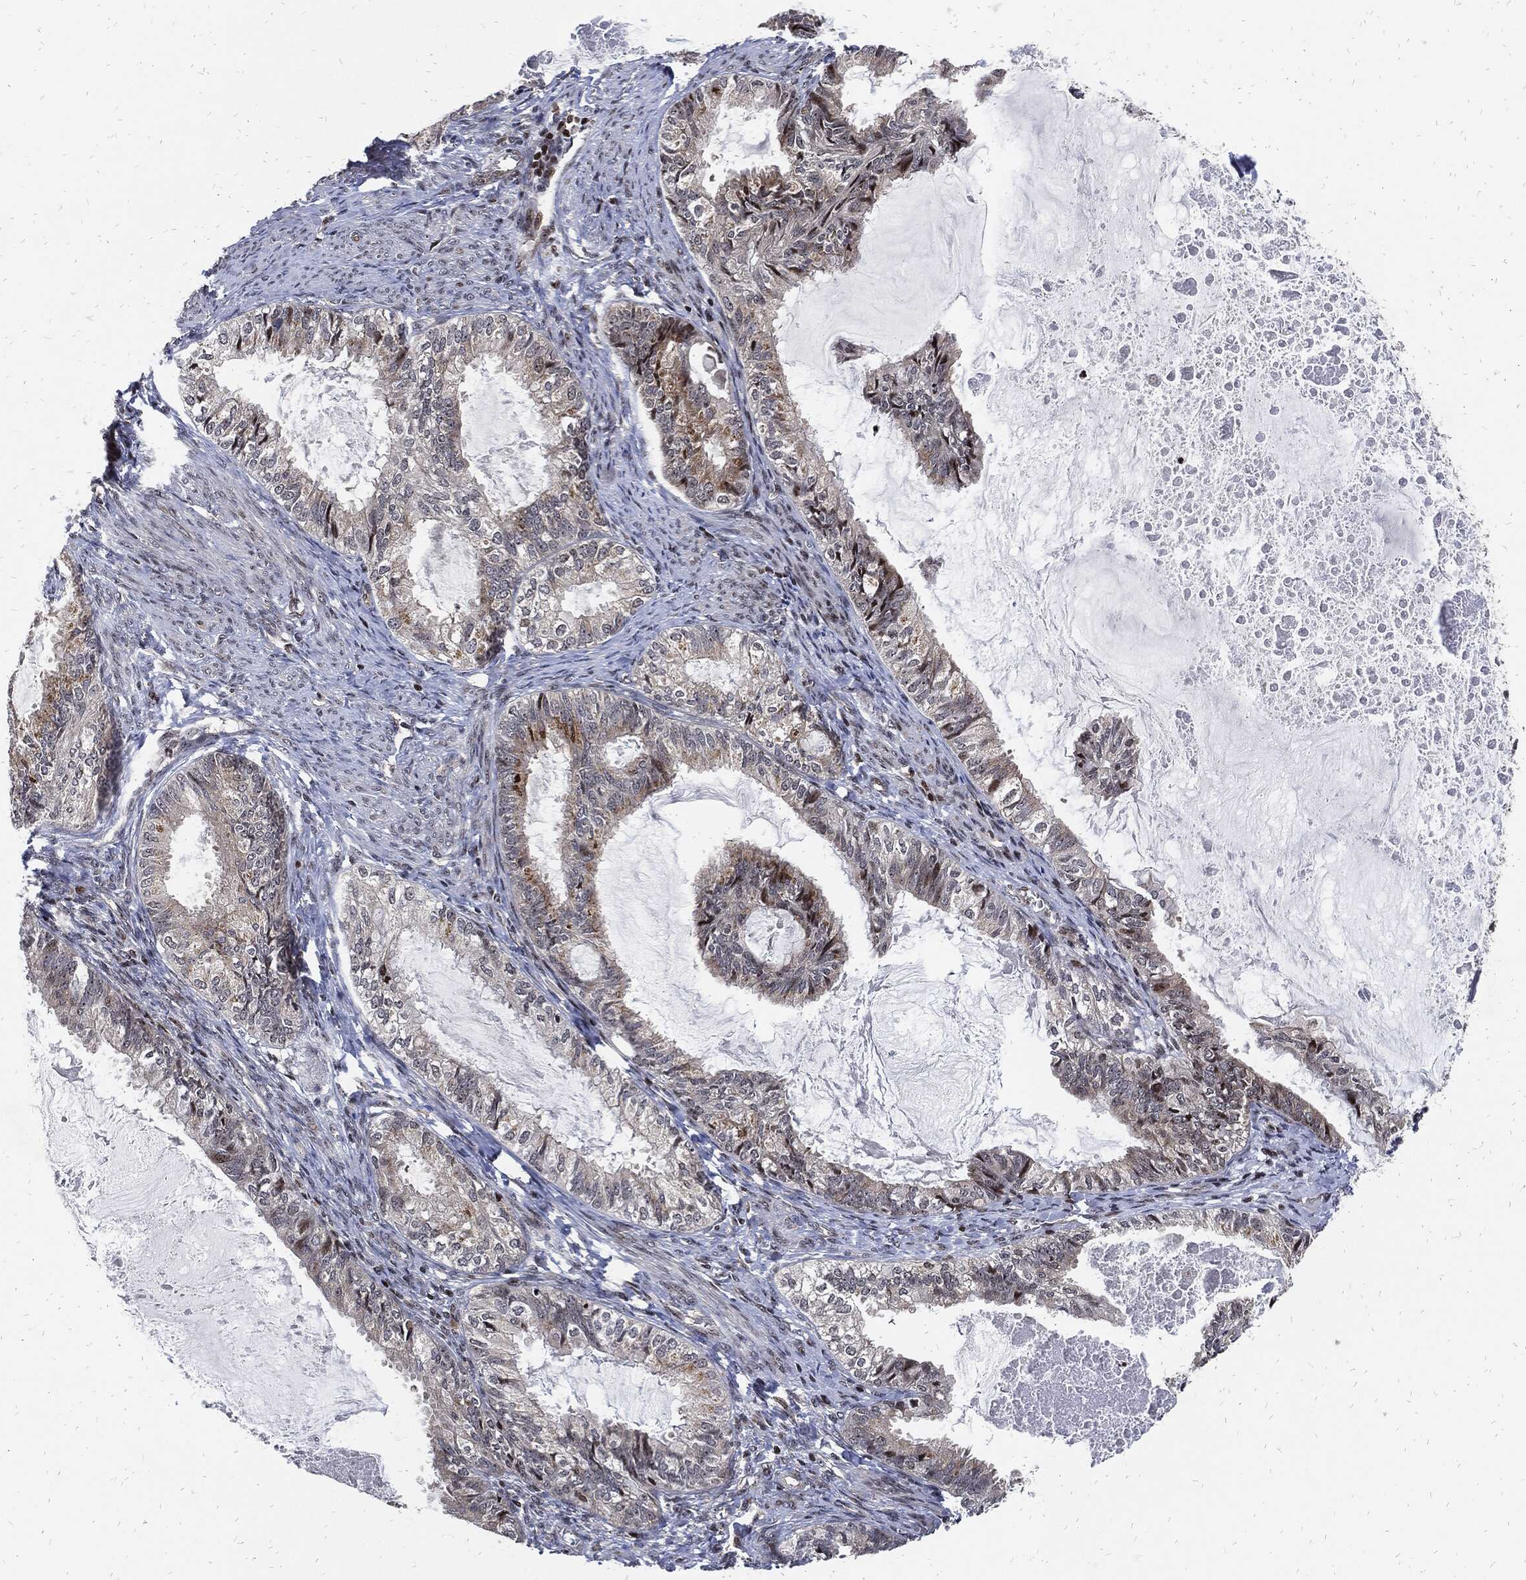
{"staining": {"intensity": "moderate", "quantity": "25%-75%", "location": "cytoplasmic/membranous"}, "tissue": "endometrial cancer", "cell_type": "Tumor cells", "image_type": "cancer", "snomed": [{"axis": "morphology", "description": "Adenocarcinoma, NOS"}, {"axis": "topography", "description": "Endometrium"}], "caption": "A high-resolution image shows IHC staining of adenocarcinoma (endometrial), which reveals moderate cytoplasmic/membranous positivity in about 25%-75% of tumor cells.", "gene": "ZNF775", "patient": {"sex": "female", "age": 86}}